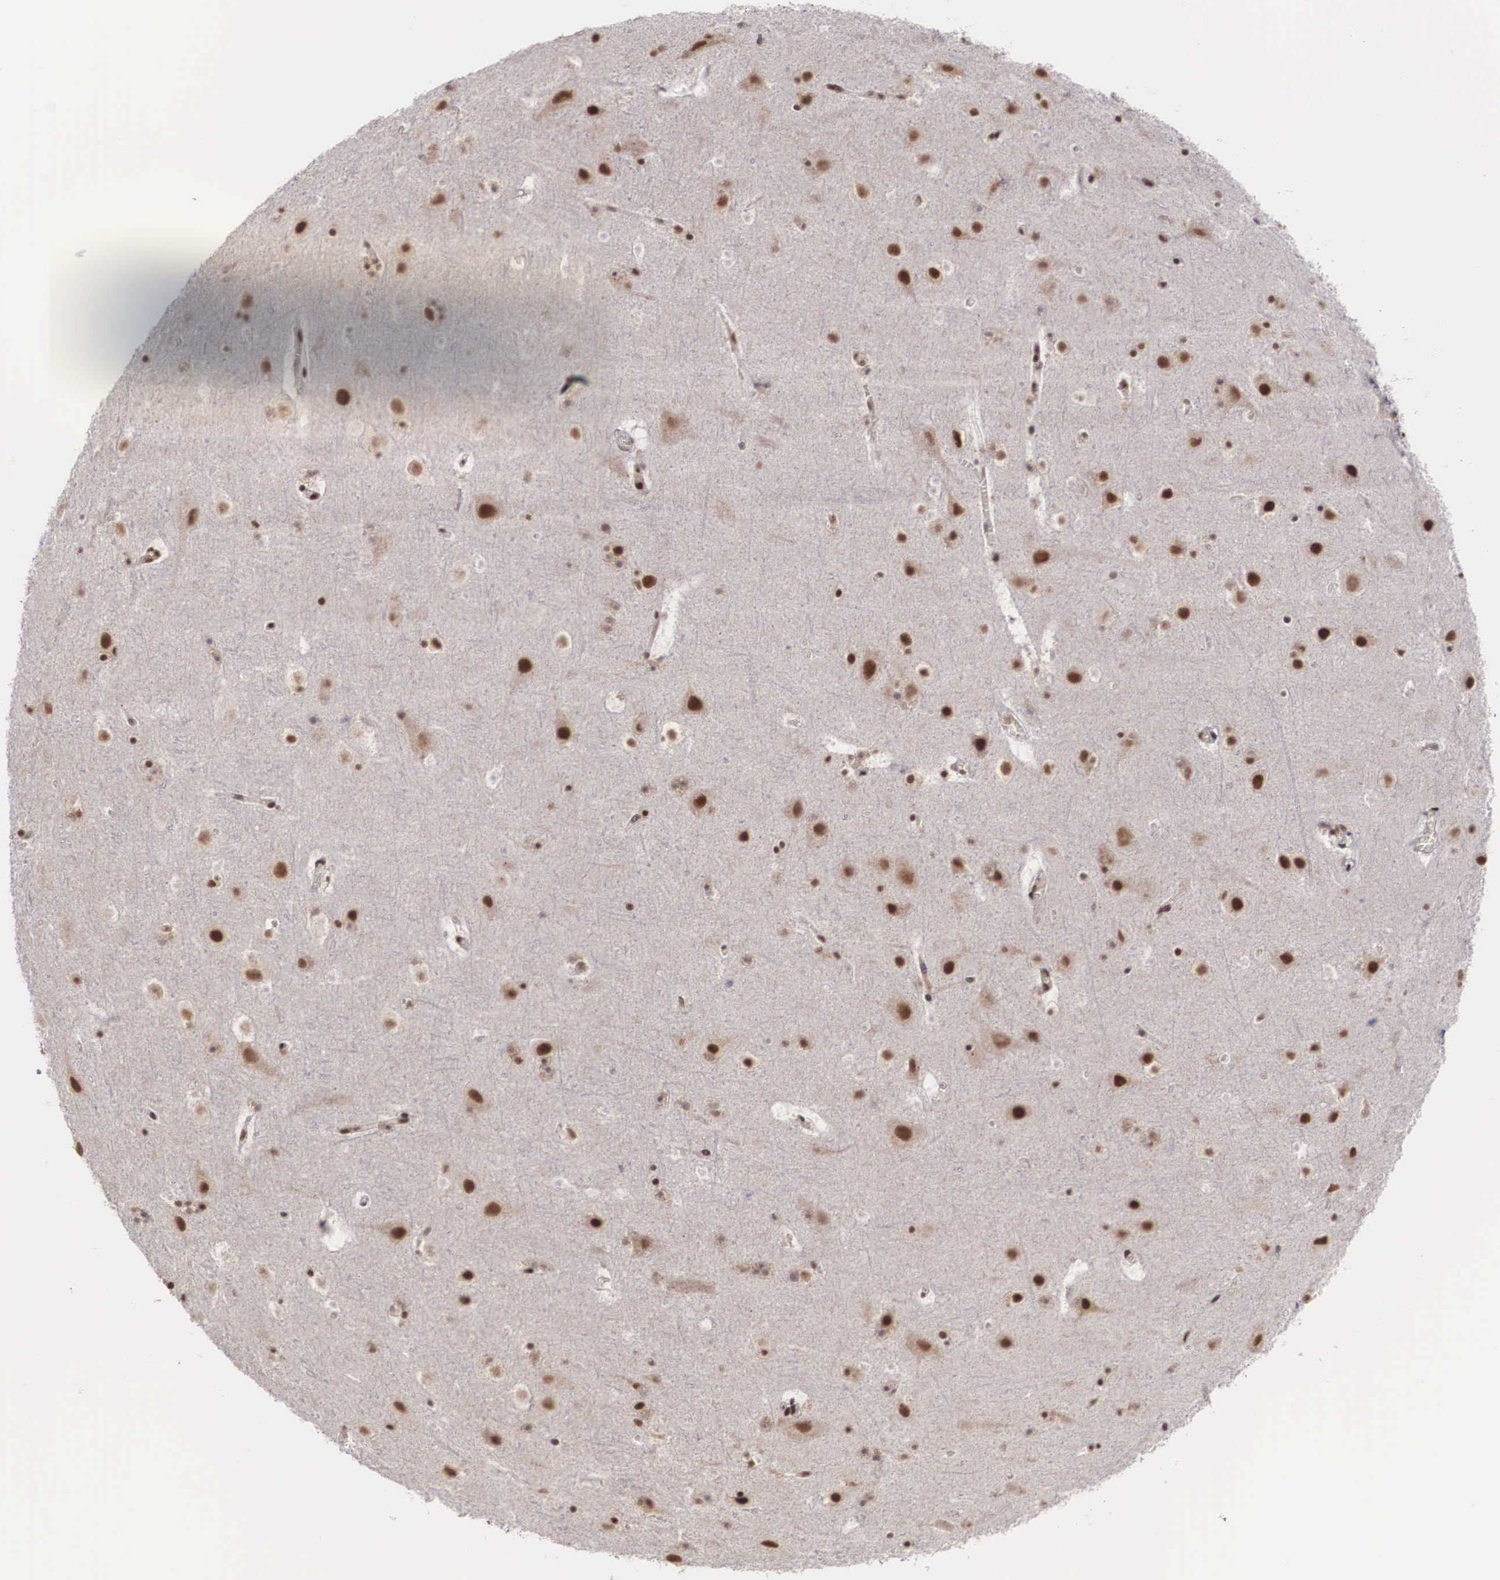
{"staining": {"intensity": "moderate", "quantity": ">75%", "location": "nuclear"}, "tissue": "cerebral cortex", "cell_type": "Endothelial cells", "image_type": "normal", "snomed": [{"axis": "morphology", "description": "Normal tissue, NOS"}, {"axis": "topography", "description": "Cerebral cortex"}], "caption": "A brown stain labels moderate nuclear expression of a protein in endothelial cells of unremarkable human cerebral cortex.", "gene": "HTATSF1", "patient": {"sex": "male", "age": 45}}